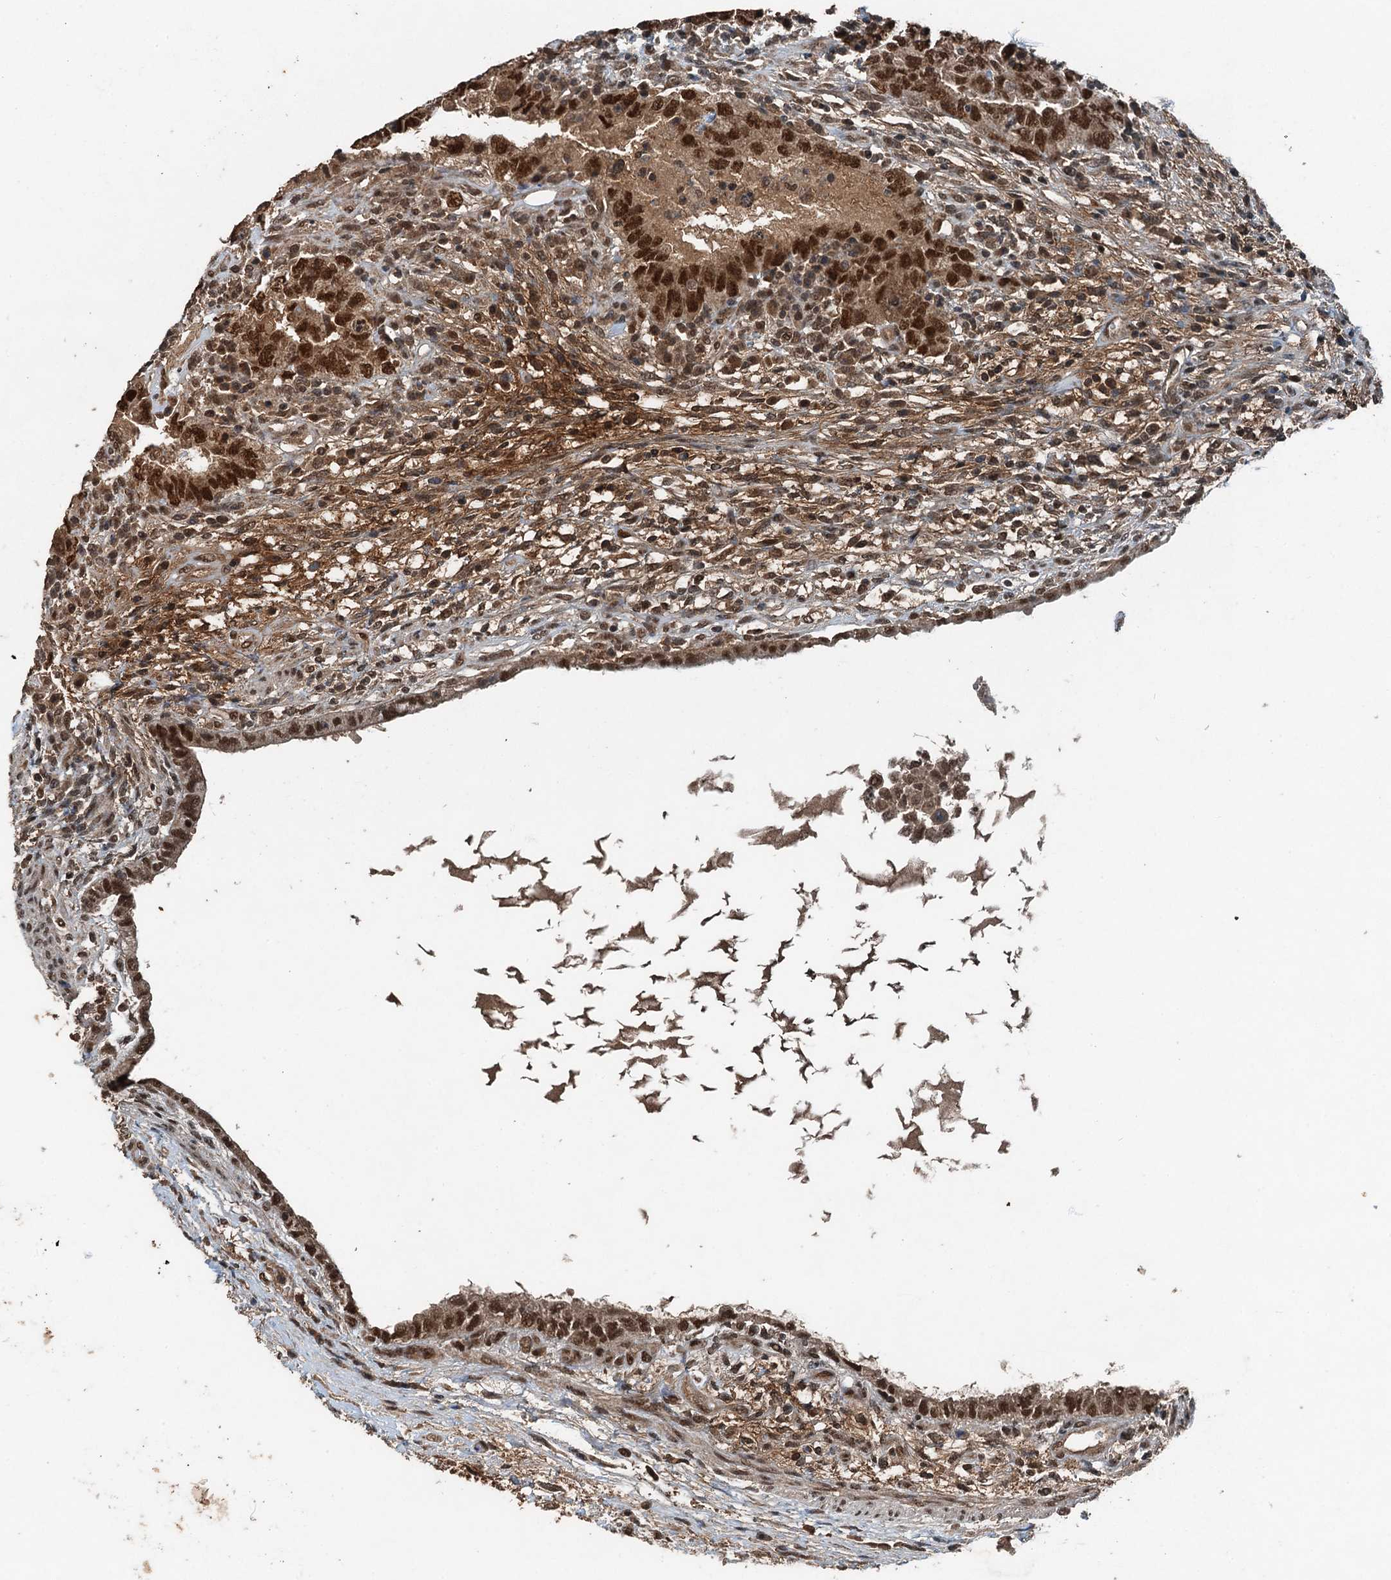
{"staining": {"intensity": "strong", "quantity": ">75%", "location": "nuclear"}, "tissue": "testis cancer", "cell_type": "Tumor cells", "image_type": "cancer", "snomed": [{"axis": "morphology", "description": "Carcinoma, Embryonal, NOS"}, {"axis": "topography", "description": "Testis"}], "caption": "This photomicrograph exhibits IHC staining of testis embryonal carcinoma, with high strong nuclear staining in approximately >75% of tumor cells.", "gene": "UBXN6", "patient": {"sex": "male", "age": 26}}